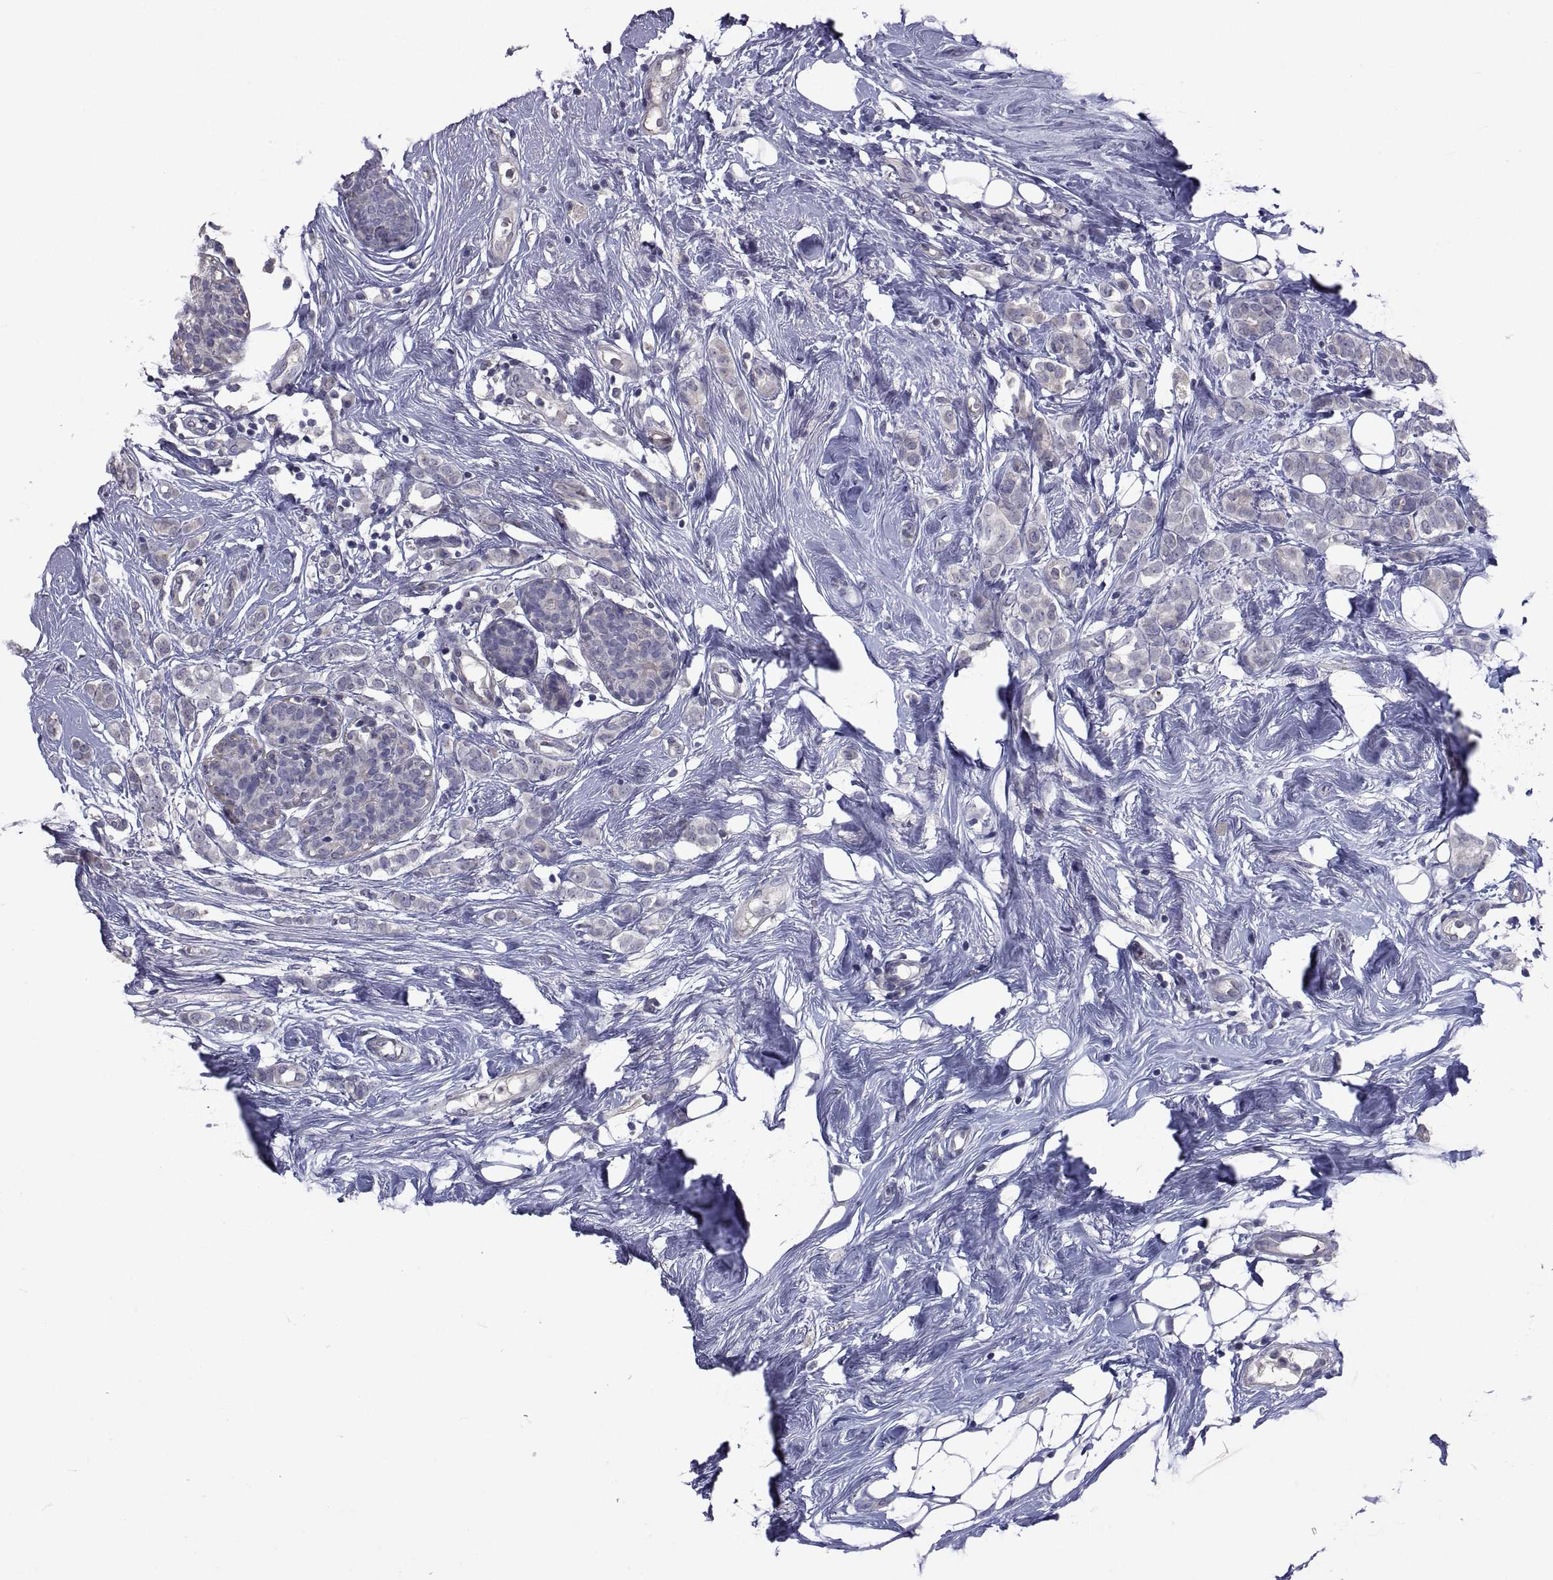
{"staining": {"intensity": "negative", "quantity": "none", "location": "none"}, "tissue": "breast cancer", "cell_type": "Tumor cells", "image_type": "cancer", "snomed": [{"axis": "morphology", "description": "Lobular carcinoma"}, {"axis": "topography", "description": "Breast"}], "caption": "Breast cancer (lobular carcinoma) was stained to show a protein in brown. There is no significant positivity in tumor cells. (DAB IHC with hematoxylin counter stain).", "gene": "NPTX2", "patient": {"sex": "female", "age": 49}}